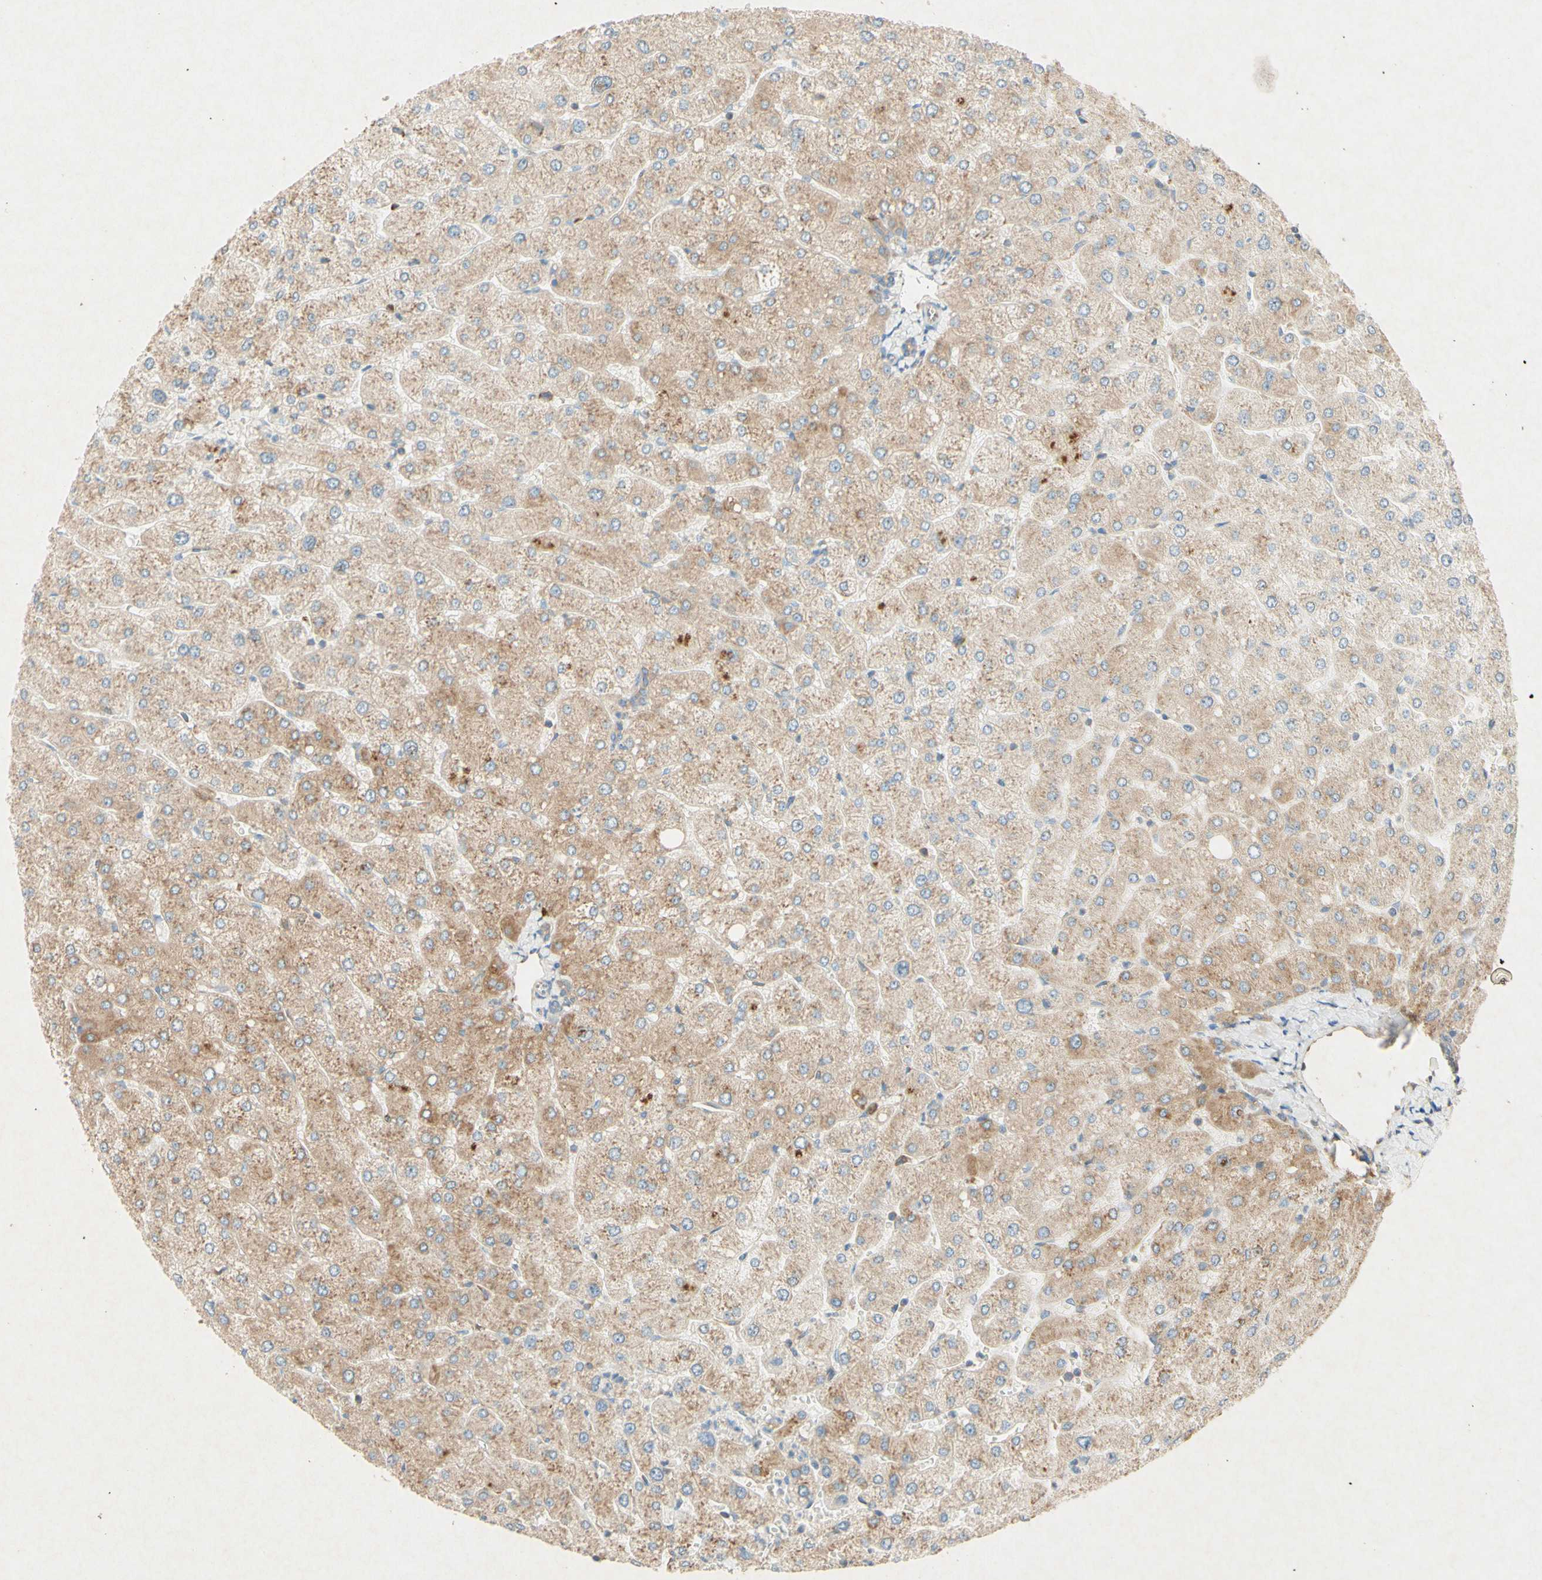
{"staining": {"intensity": "weak", "quantity": ">75%", "location": "cytoplasmic/membranous"}, "tissue": "liver", "cell_type": "Cholangiocytes", "image_type": "normal", "snomed": [{"axis": "morphology", "description": "Normal tissue, NOS"}, {"axis": "topography", "description": "Liver"}], "caption": "Protein analysis of unremarkable liver reveals weak cytoplasmic/membranous staining in about >75% of cholangiocytes.", "gene": "PABPC1", "patient": {"sex": "male", "age": 55}}